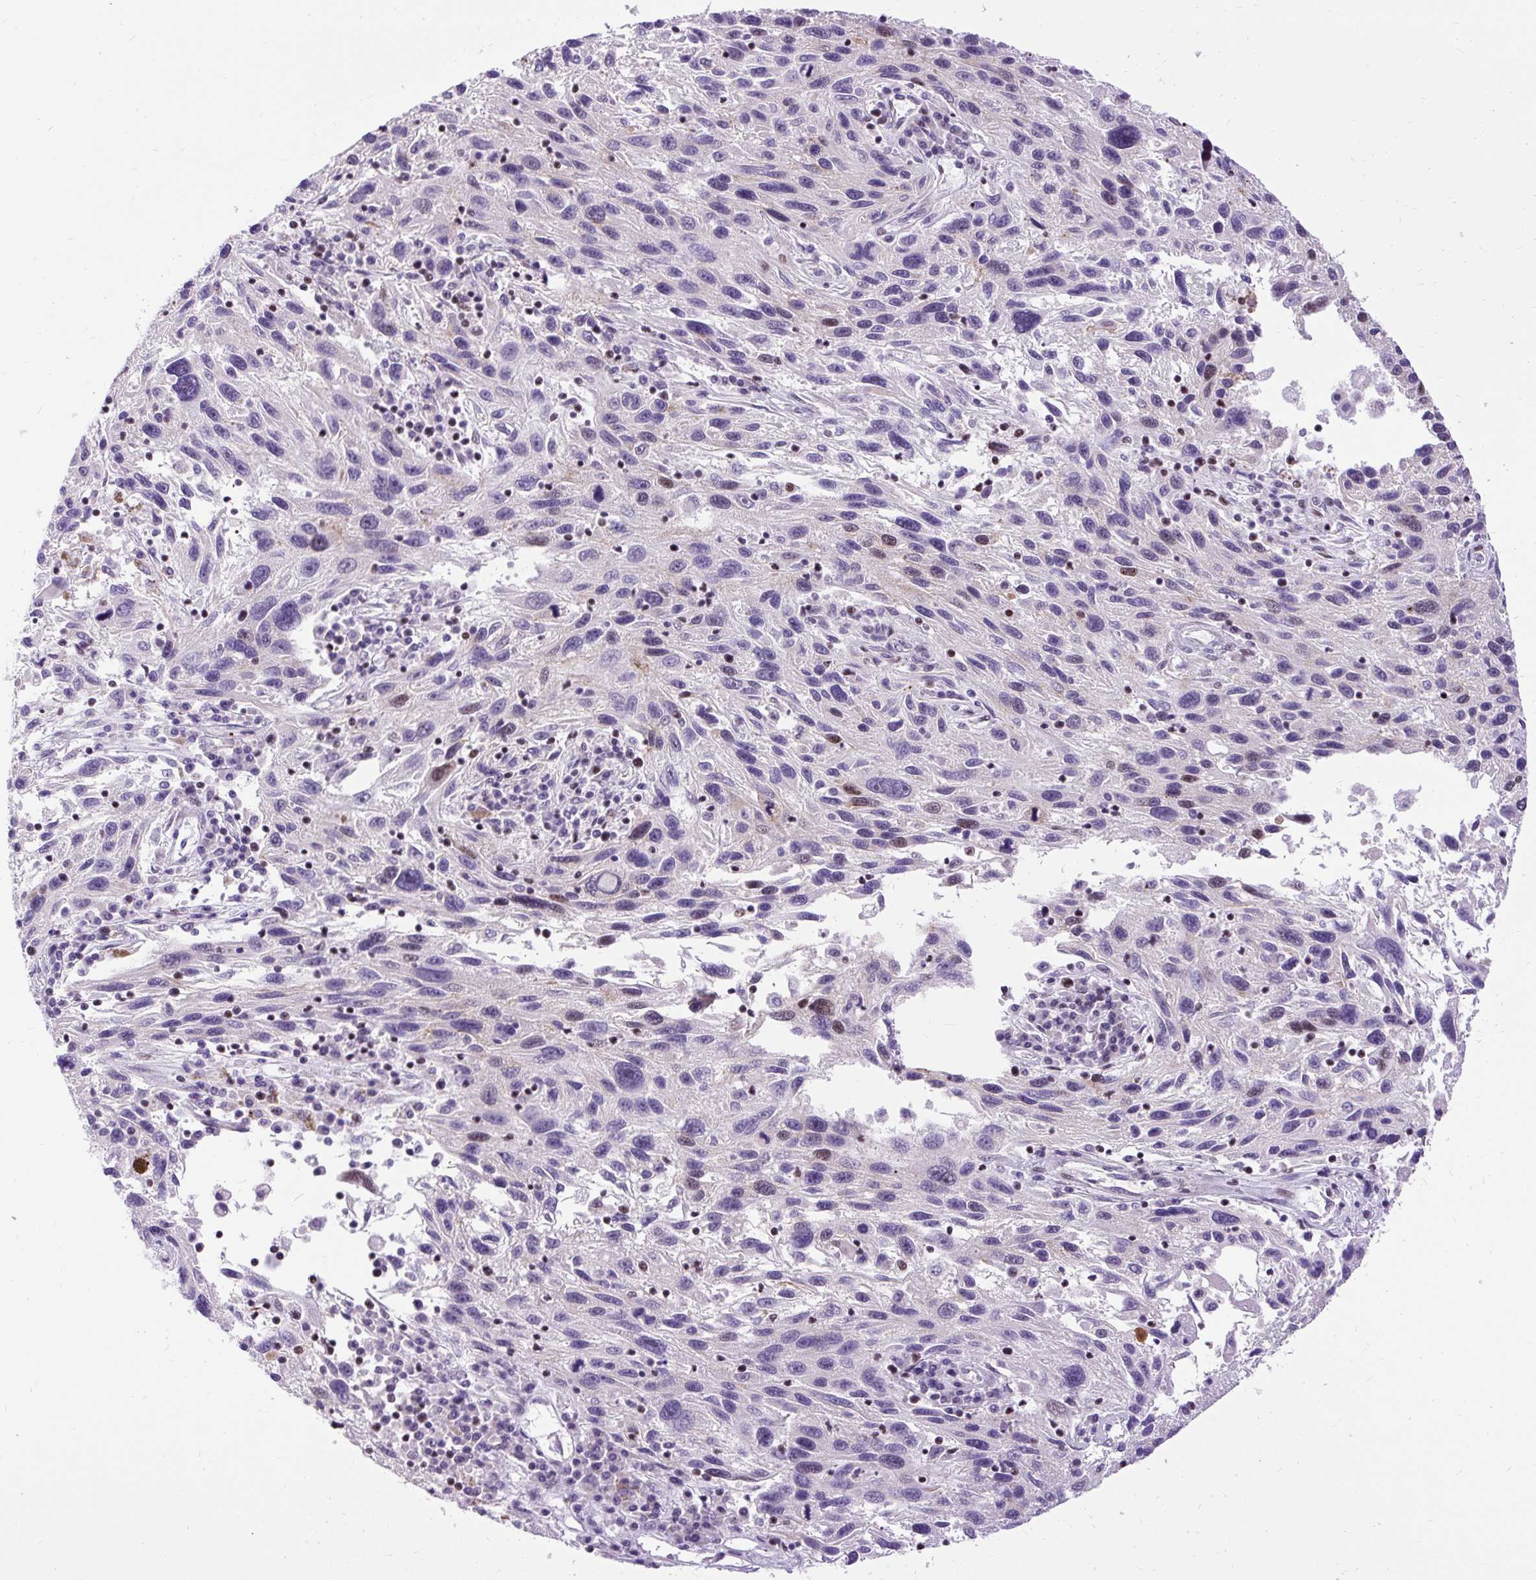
{"staining": {"intensity": "moderate", "quantity": "25%-75%", "location": "nuclear"}, "tissue": "melanoma", "cell_type": "Tumor cells", "image_type": "cancer", "snomed": [{"axis": "morphology", "description": "Malignant melanoma, NOS"}, {"axis": "topography", "description": "Skin"}], "caption": "A brown stain labels moderate nuclear positivity of a protein in malignant melanoma tumor cells.", "gene": "SMC5", "patient": {"sex": "male", "age": 53}}